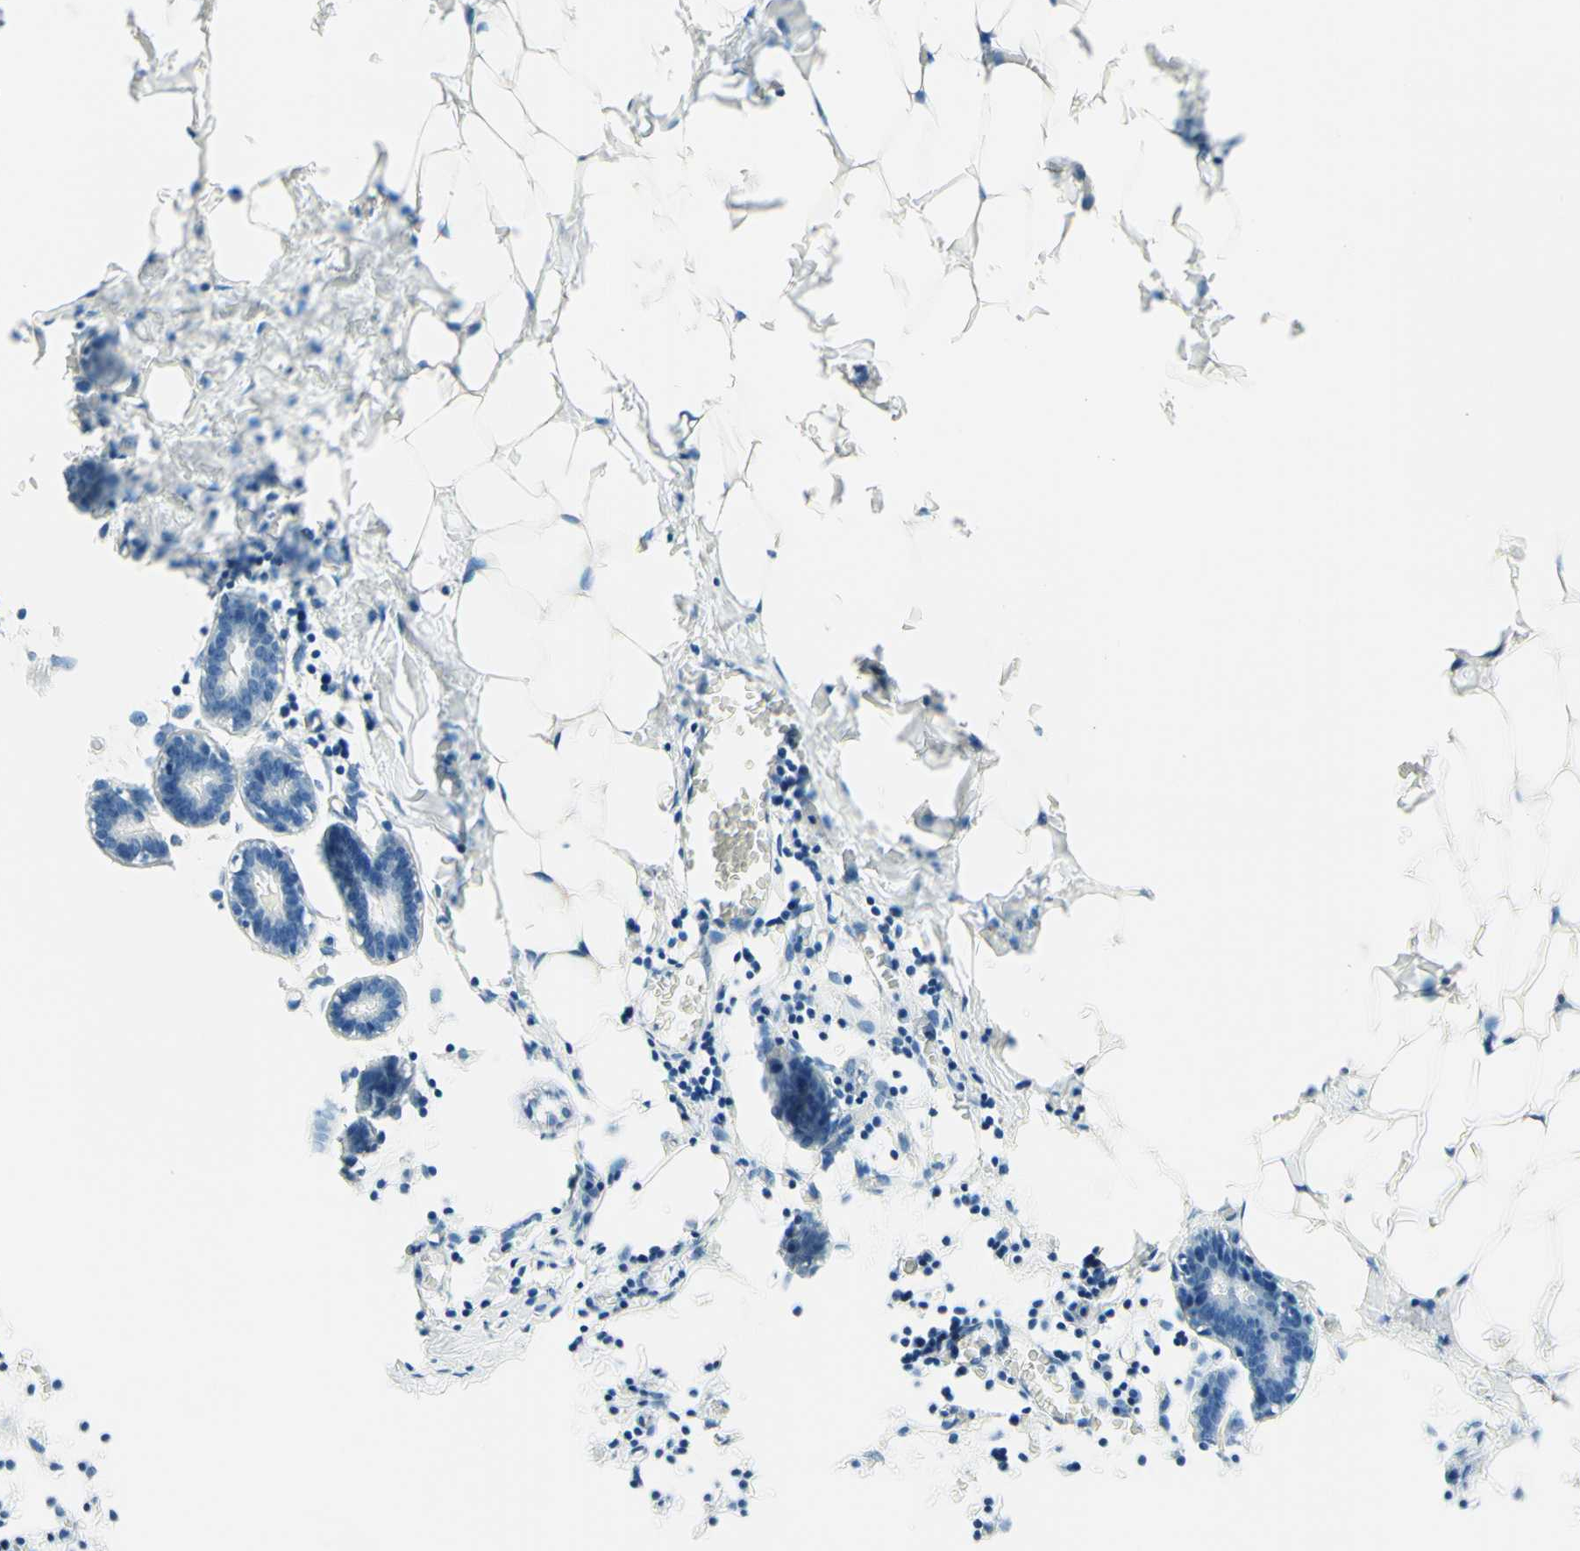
{"staining": {"intensity": "negative", "quantity": "none", "location": "none"}, "tissue": "breast", "cell_type": "Adipocytes", "image_type": "normal", "snomed": [{"axis": "morphology", "description": "Normal tissue, NOS"}, {"axis": "topography", "description": "Breast"}], "caption": "Image shows no protein staining in adipocytes of normal breast. (Stains: DAB (3,3'-diaminobenzidine) immunohistochemistry with hematoxylin counter stain, Microscopy: brightfield microscopy at high magnification).", "gene": "JPH1", "patient": {"sex": "female", "age": 27}}